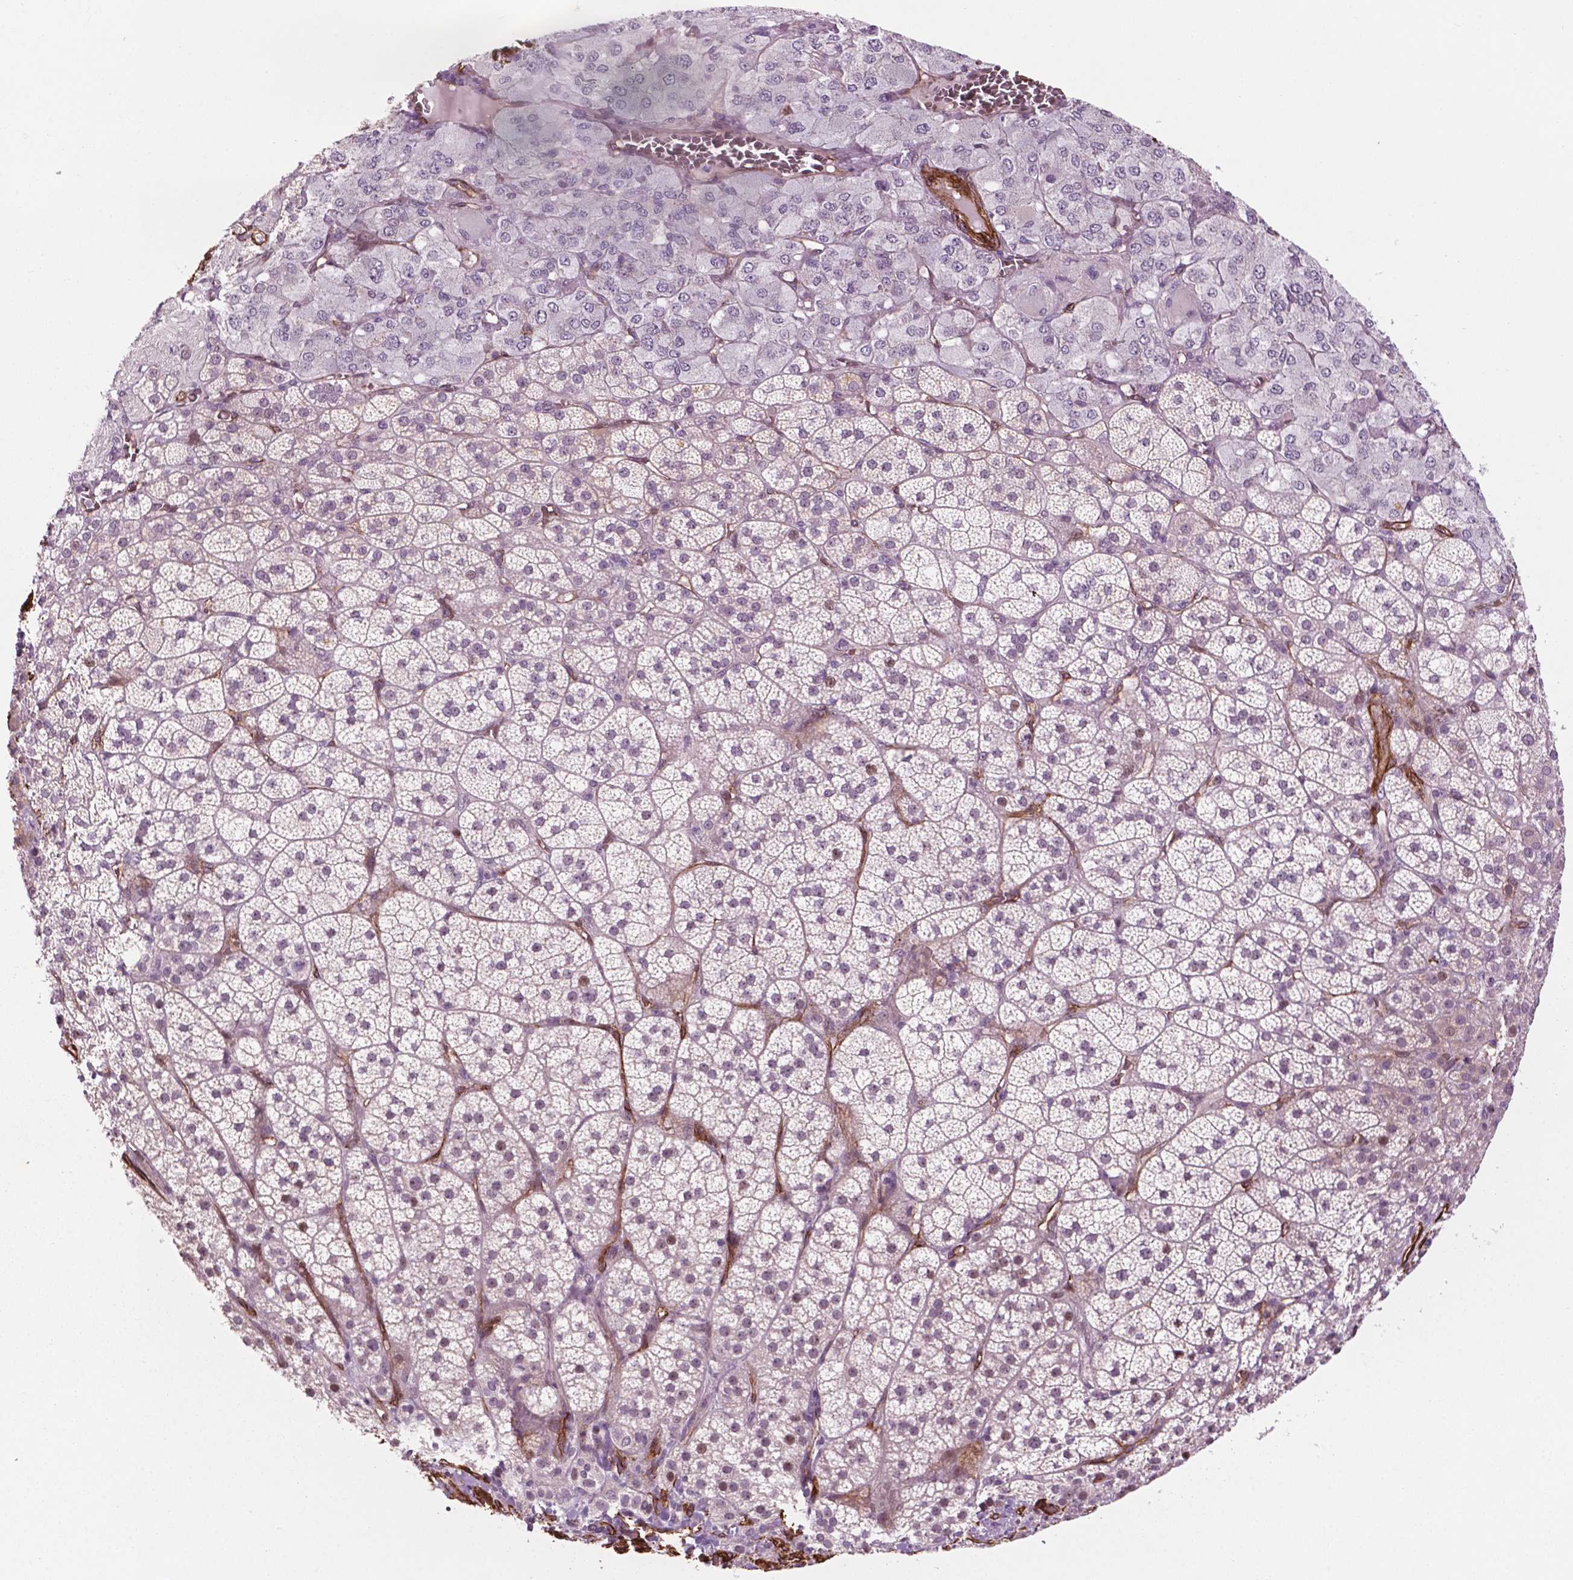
{"staining": {"intensity": "moderate", "quantity": "<25%", "location": "nuclear"}, "tissue": "adrenal gland", "cell_type": "Glandular cells", "image_type": "normal", "snomed": [{"axis": "morphology", "description": "Normal tissue, NOS"}, {"axis": "topography", "description": "Adrenal gland"}], "caption": "The histopathology image exhibits immunohistochemical staining of normal adrenal gland. There is moderate nuclear expression is appreciated in about <25% of glandular cells.", "gene": "EGFL8", "patient": {"sex": "female", "age": 60}}